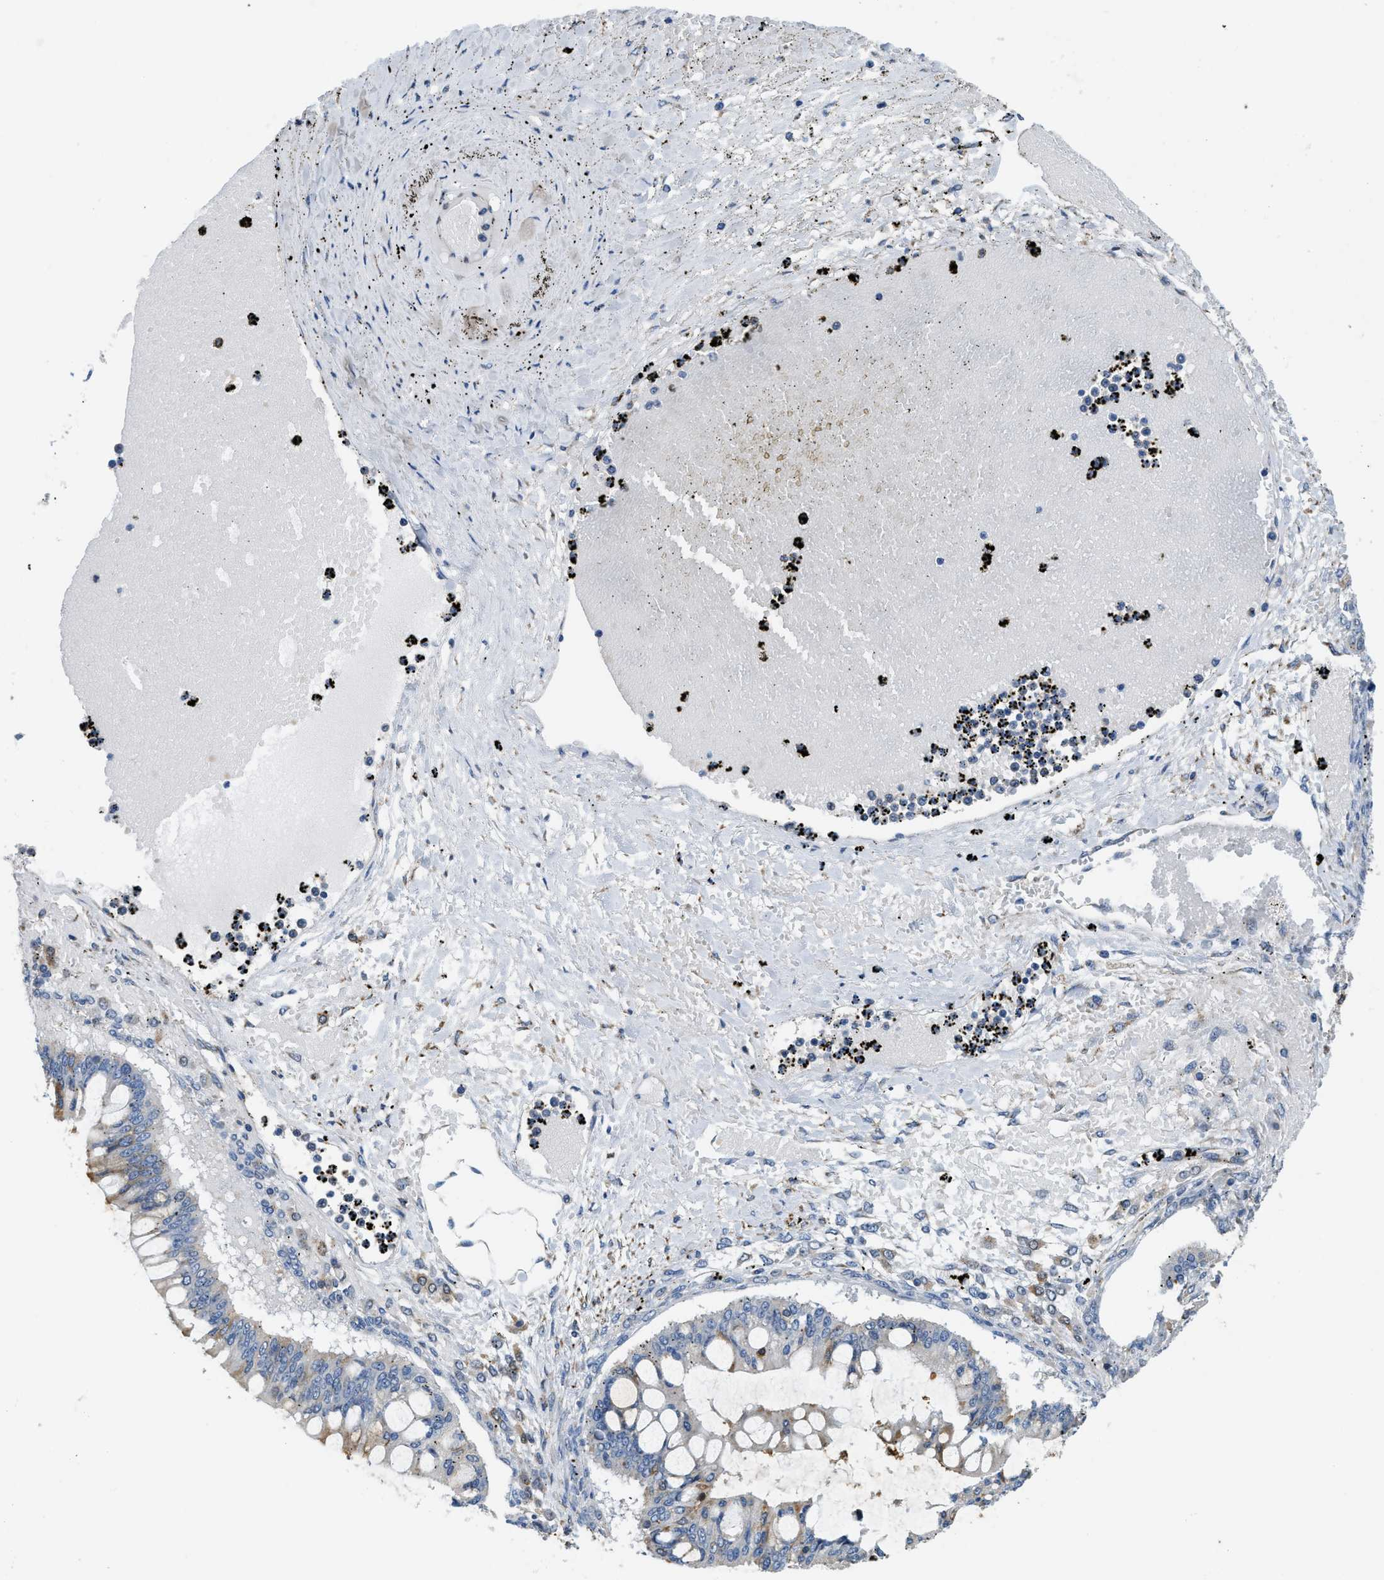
{"staining": {"intensity": "negative", "quantity": "none", "location": "none"}, "tissue": "ovarian cancer", "cell_type": "Tumor cells", "image_type": "cancer", "snomed": [{"axis": "morphology", "description": "Cystadenocarcinoma, mucinous, NOS"}, {"axis": "topography", "description": "Ovary"}], "caption": "This is a photomicrograph of IHC staining of mucinous cystadenocarcinoma (ovarian), which shows no expression in tumor cells.", "gene": "STARD3NL", "patient": {"sex": "female", "age": 73}}